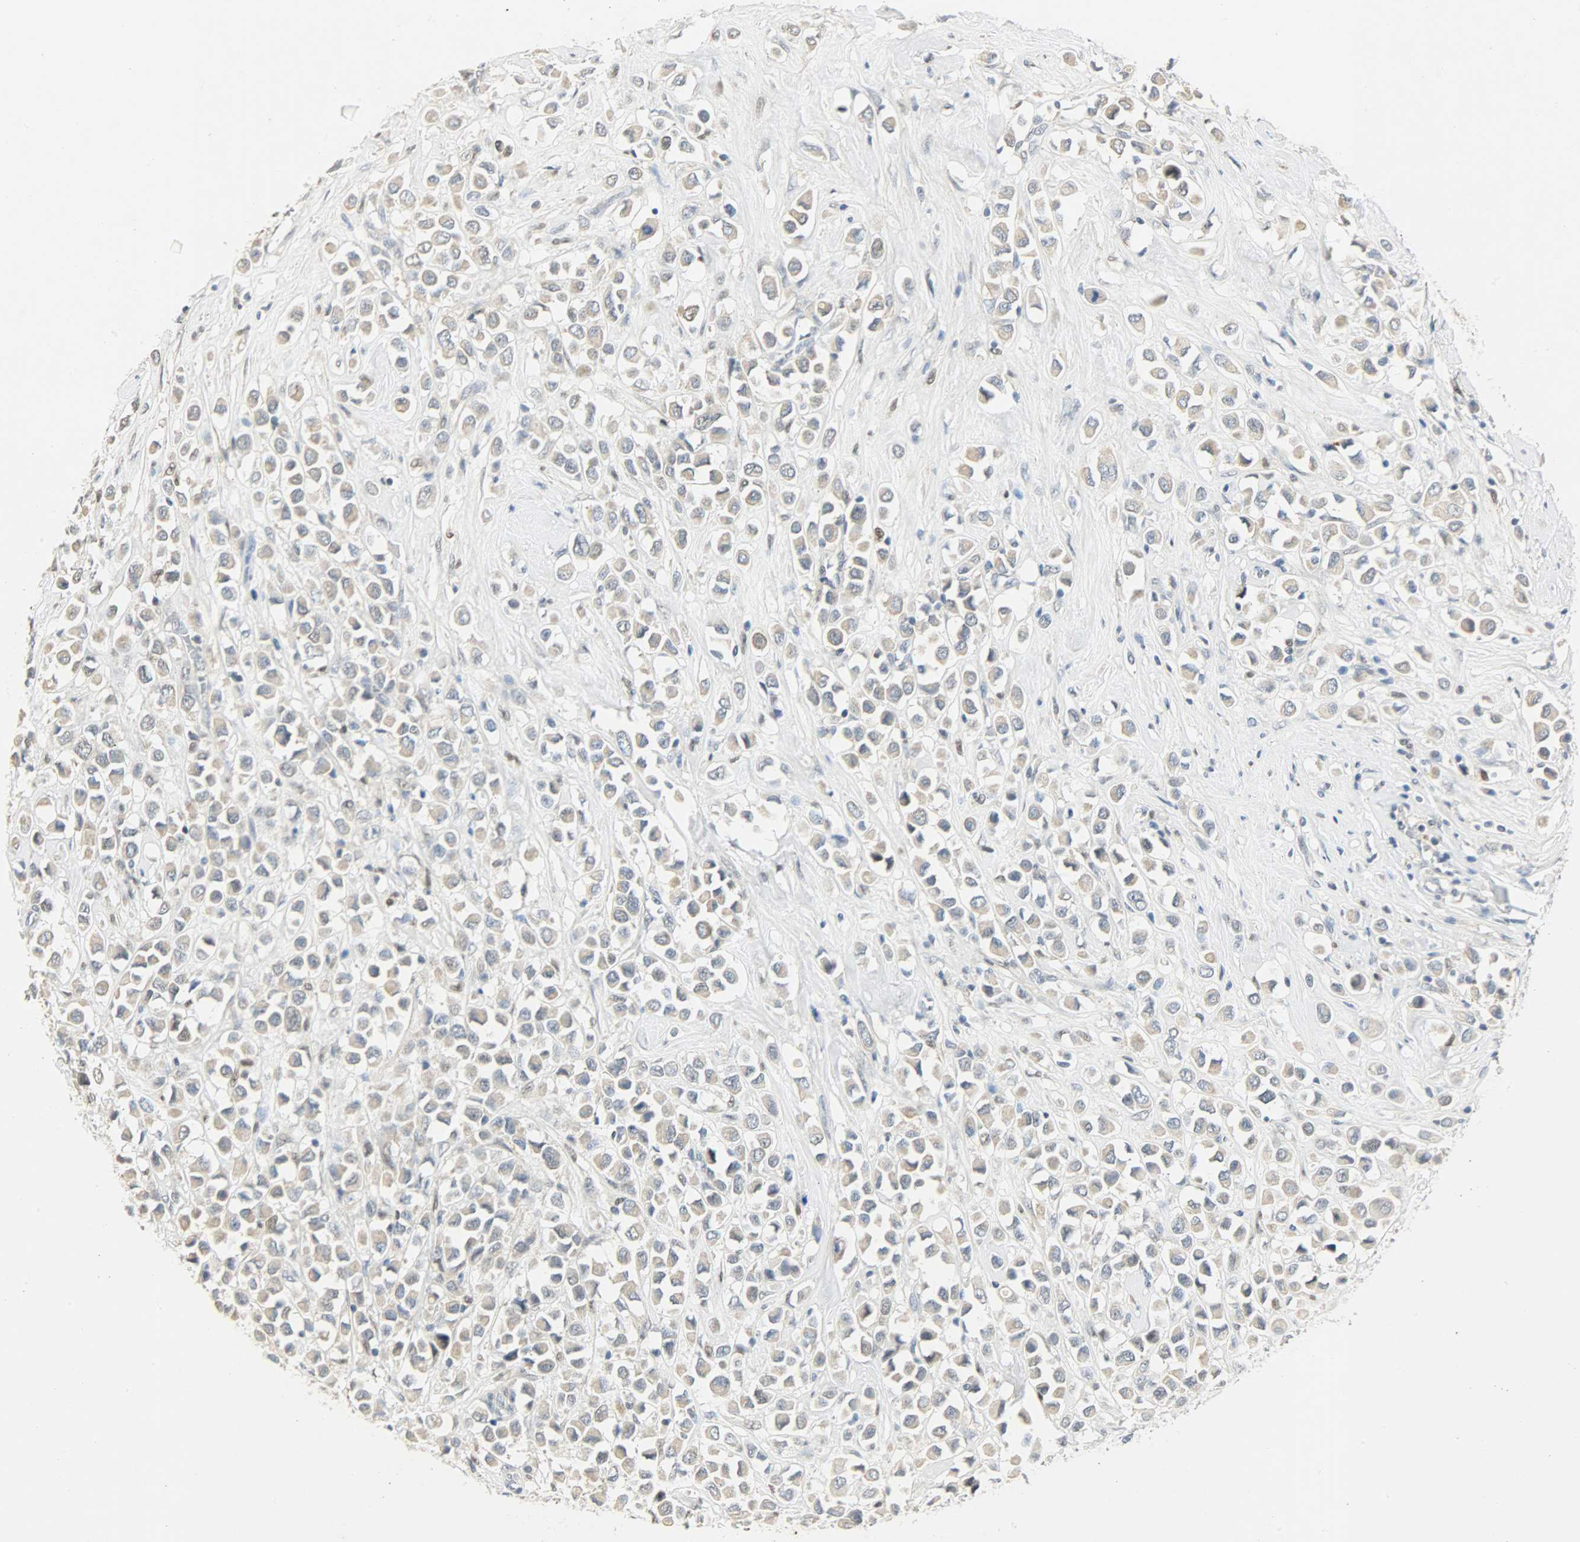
{"staining": {"intensity": "weak", "quantity": ">75%", "location": "cytoplasmic/membranous"}, "tissue": "breast cancer", "cell_type": "Tumor cells", "image_type": "cancer", "snomed": [{"axis": "morphology", "description": "Duct carcinoma"}, {"axis": "topography", "description": "Breast"}], "caption": "IHC of breast cancer (infiltrating ductal carcinoma) reveals low levels of weak cytoplasmic/membranous expression in approximately >75% of tumor cells.", "gene": "PPARG", "patient": {"sex": "female", "age": 61}}